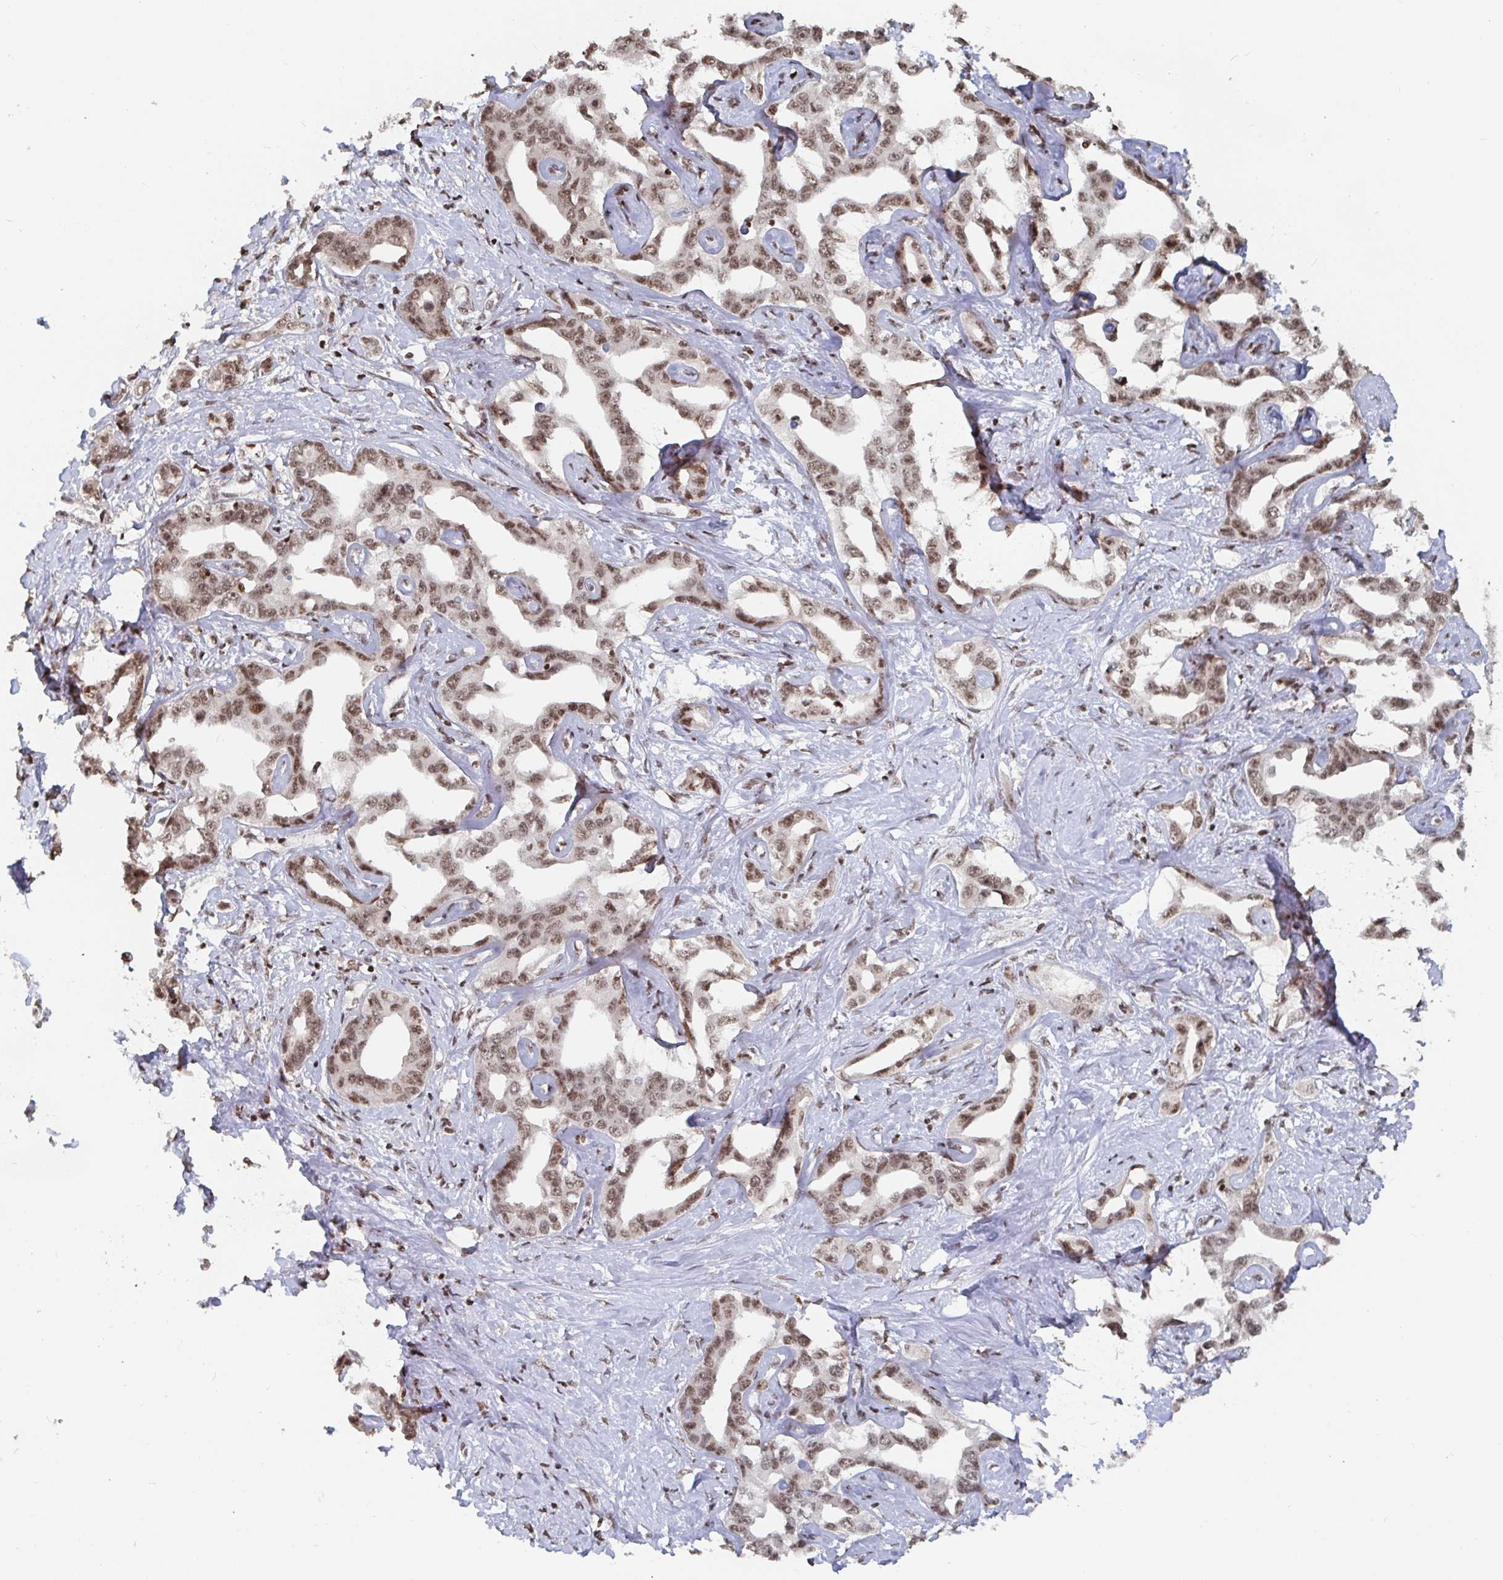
{"staining": {"intensity": "moderate", "quantity": ">75%", "location": "nuclear"}, "tissue": "liver cancer", "cell_type": "Tumor cells", "image_type": "cancer", "snomed": [{"axis": "morphology", "description": "Cholangiocarcinoma"}, {"axis": "topography", "description": "Liver"}], "caption": "Protein staining of liver cancer tissue demonstrates moderate nuclear positivity in approximately >75% of tumor cells. (DAB IHC, brown staining for protein, blue staining for nuclei).", "gene": "ZDHHC12", "patient": {"sex": "male", "age": 59}}